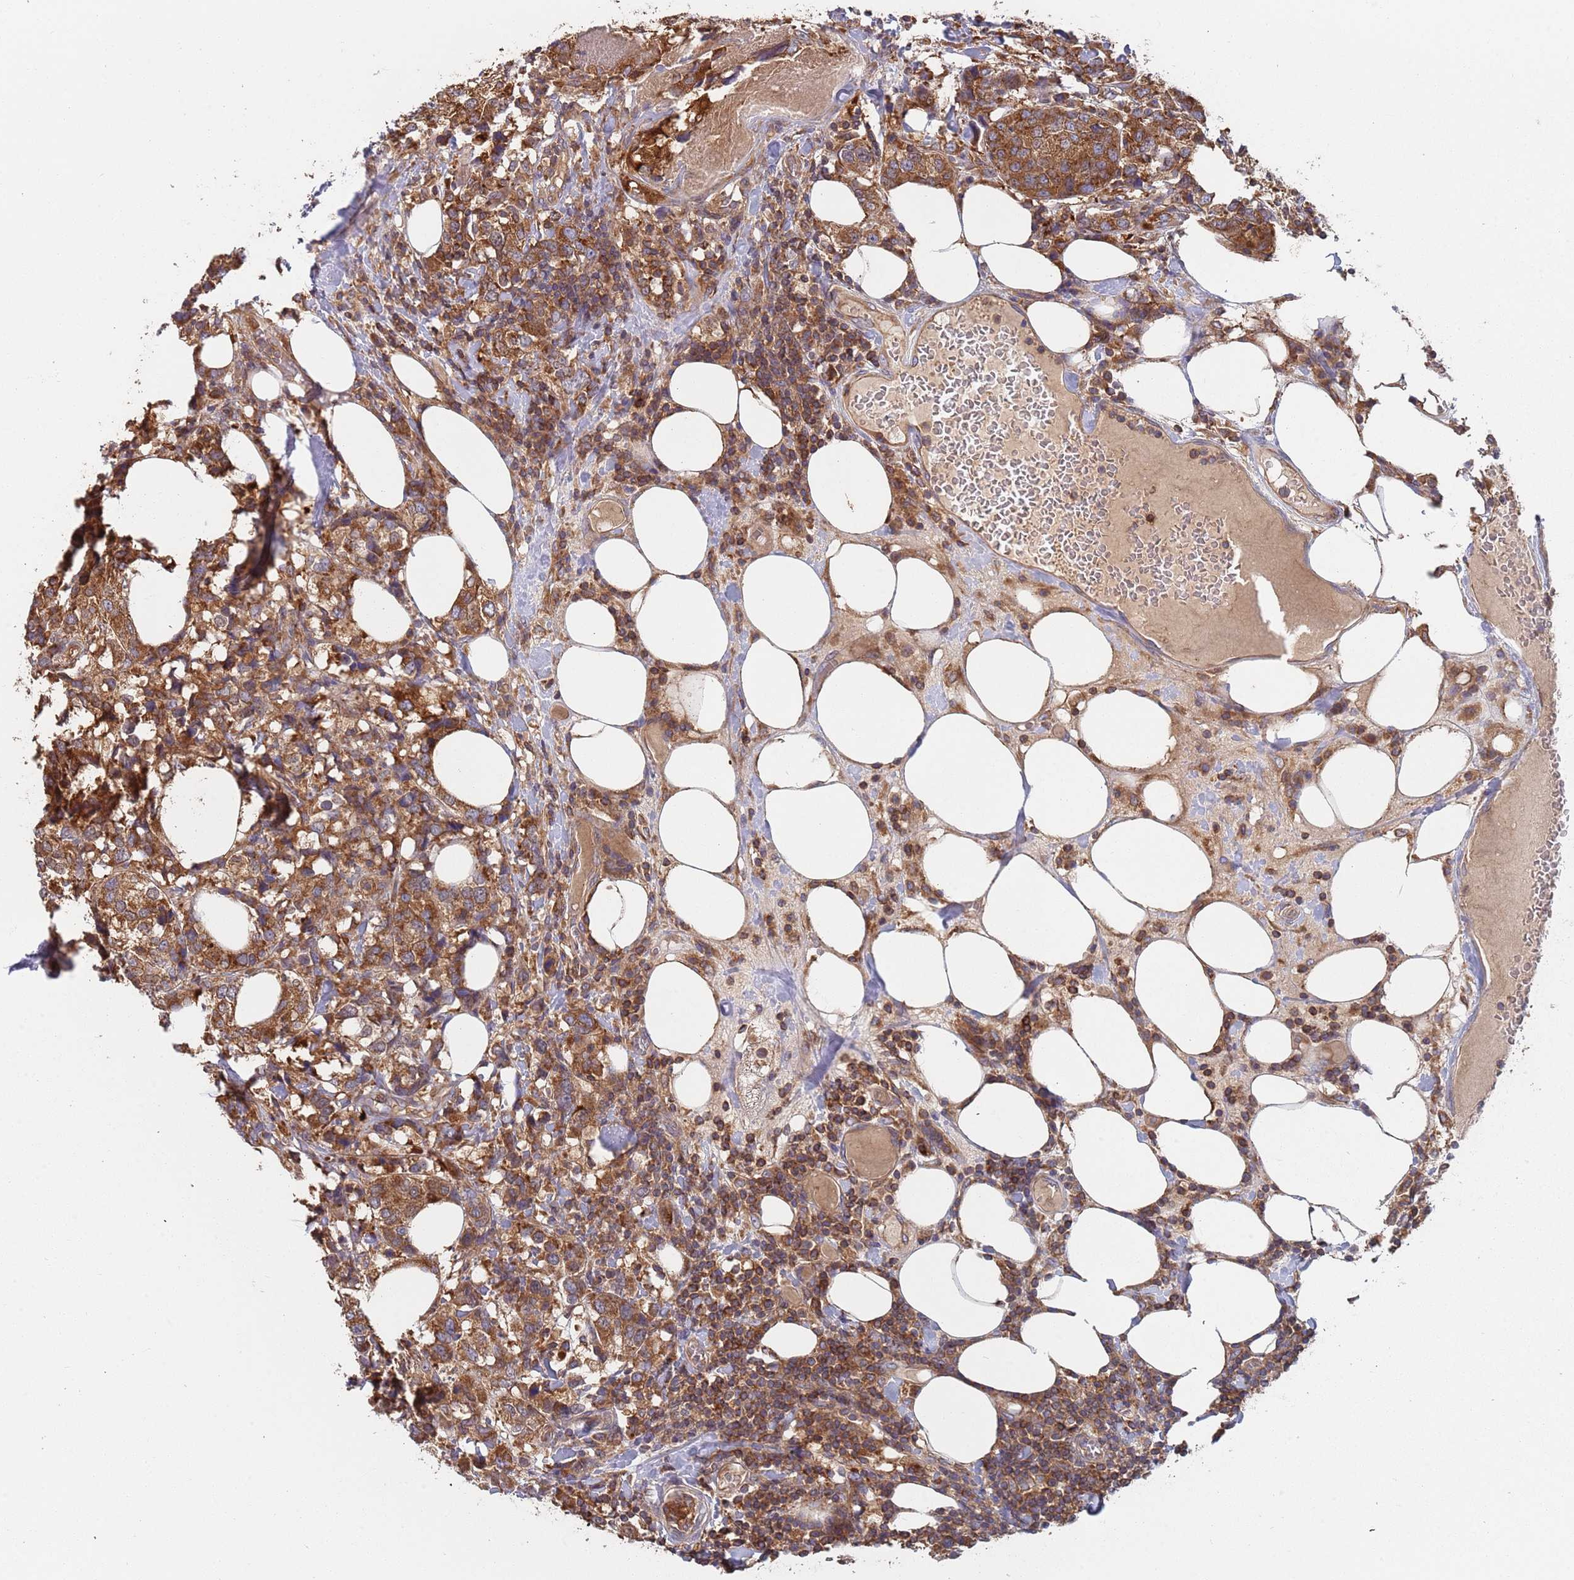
{"staining": {"intensity": "moderate", "quantity": ">75%", "location": "cytoplasmic/membranous"}, "tissue": "breast cancer", "cell_type": "Tumor cells", "image_type": "cancer", "snomed": [{"axis": "morphology", "description": "Lobular carcinoma"}, {"axis": "topography", "description": "Breast"}], "caption": "A brown stain highlights moderate cytoplasmic/membranous expression of a protein in breast lobular carcinoma tumor cells.", "gene": "GDI2", "patient": {"sex": "female", "age": 59}}